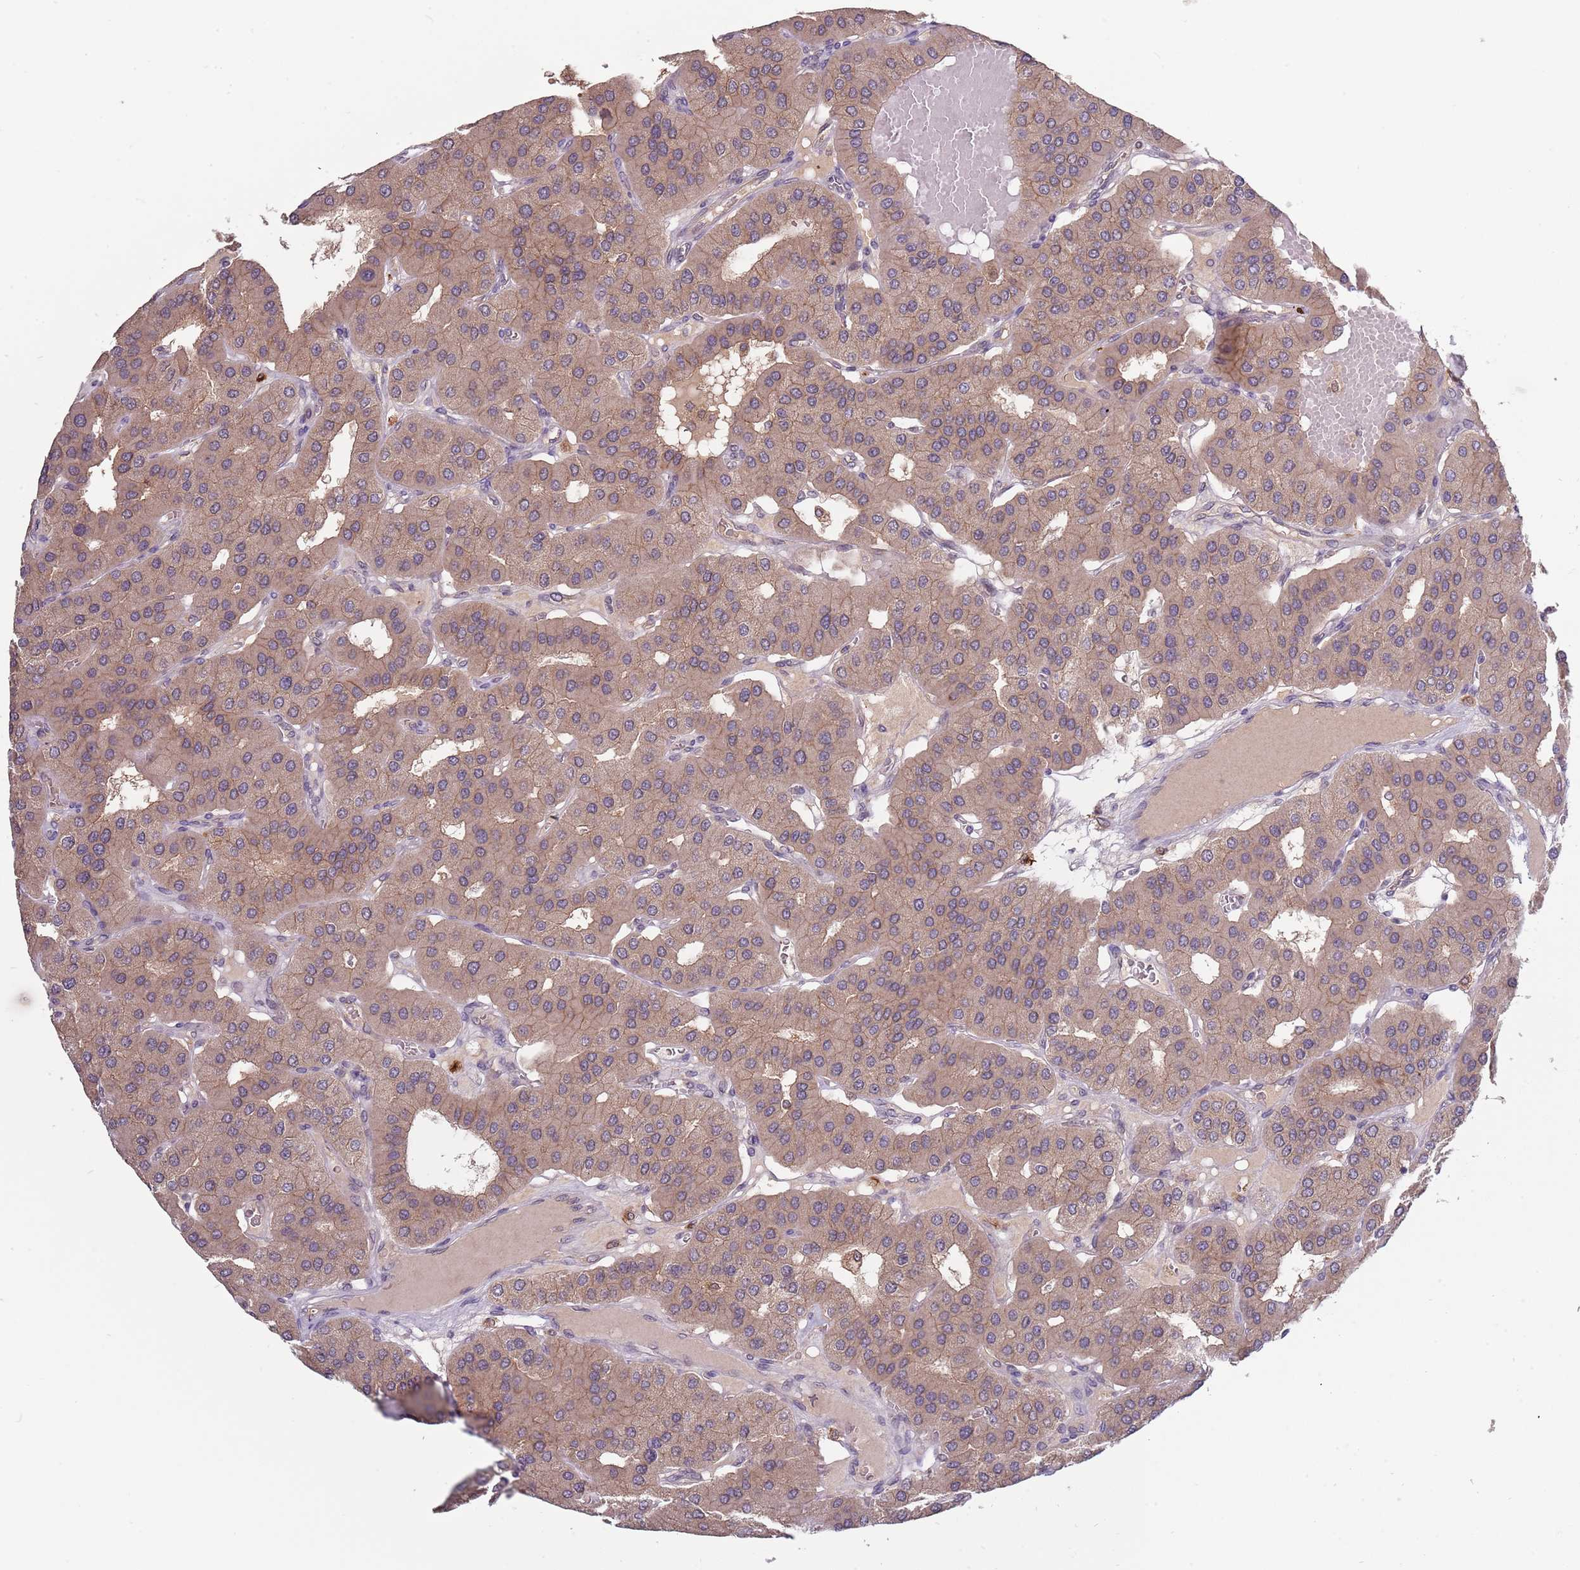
{"staining": {"intensity": "weak", "quantity": ">75%", "location": "cytoplasmic/membranous"}, "tissue": "parathyroid gland", "cell_type": "Glandular cells", "image_type": "normal", "snomed": [{"axis": "morphology", "description": "Normal tissue, NOS"}, {"axis": "morphology", "description": "Adenoma, NOS"}, {"axis": "topography", "description": "Parathyroid gland"}], "caption": "Benign parathyroid gland demonstrates weak cytoplasmic/membranous staining in approximately >75% of glandular cells.", "gene": "USP32", "patient": {"sex": "female", "age": 86}}